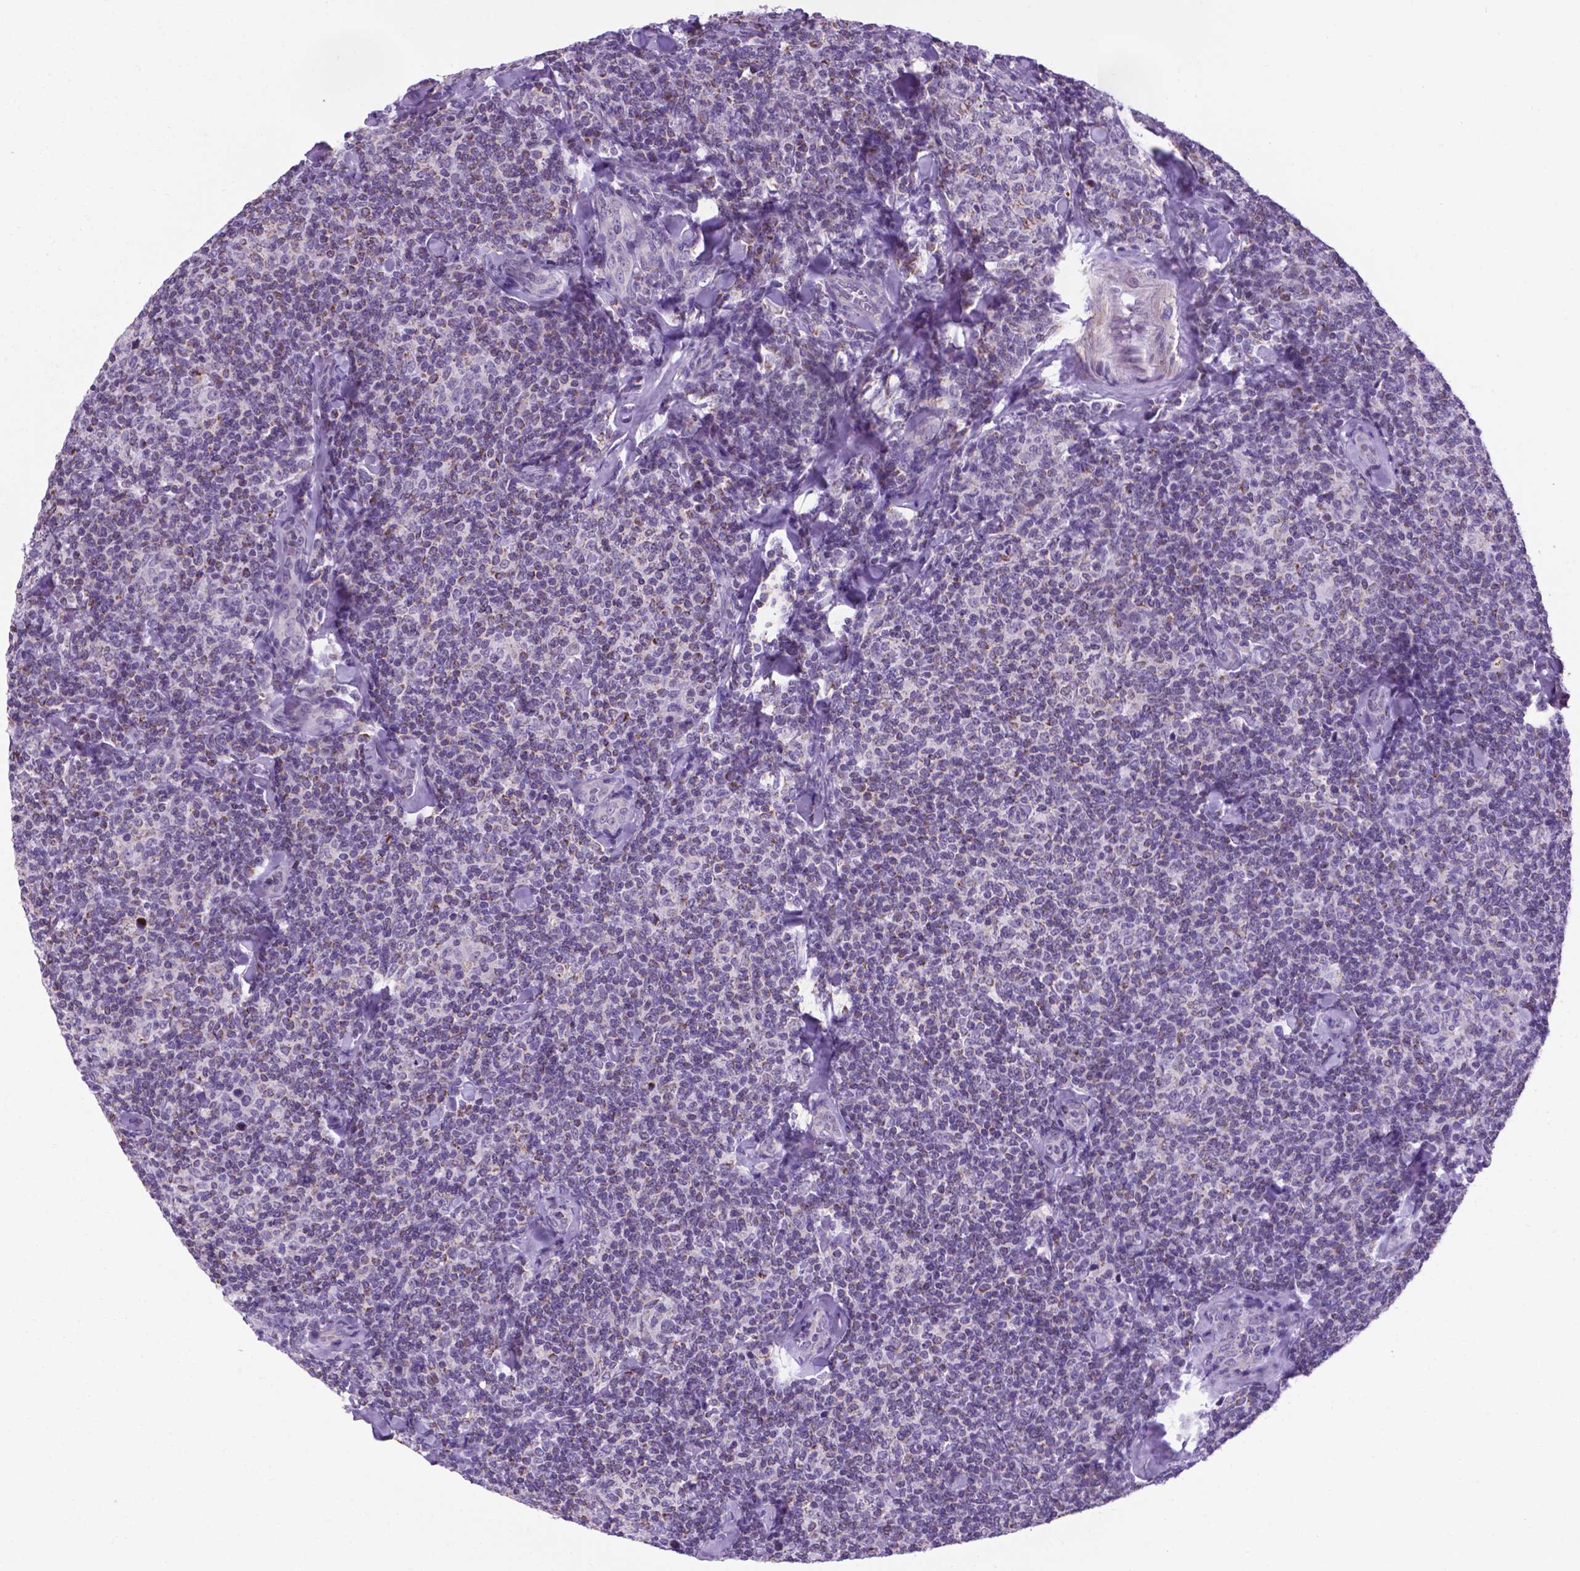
{"staining": {"intensity": "moderate", "quantity": "<25%", "location": "cytoplasmic/membranous"}, "tissue": "lymphoma", "cell_type": "Tumor cells", "image_type": "cancer", "snomed": [{"axis": "morphology", "description": "Malignant lymphoma, non-Hodgkin's type, Low grade"}, {"axis": "topography", "description": "Lymph node"}], "caption": "Moderate cytoplasmic/membranous protein expression is seen in about <25% of tumor cells in lymphoma.", "gene": "POU3F3", "patient": {"sex": "female", "age": 56}}